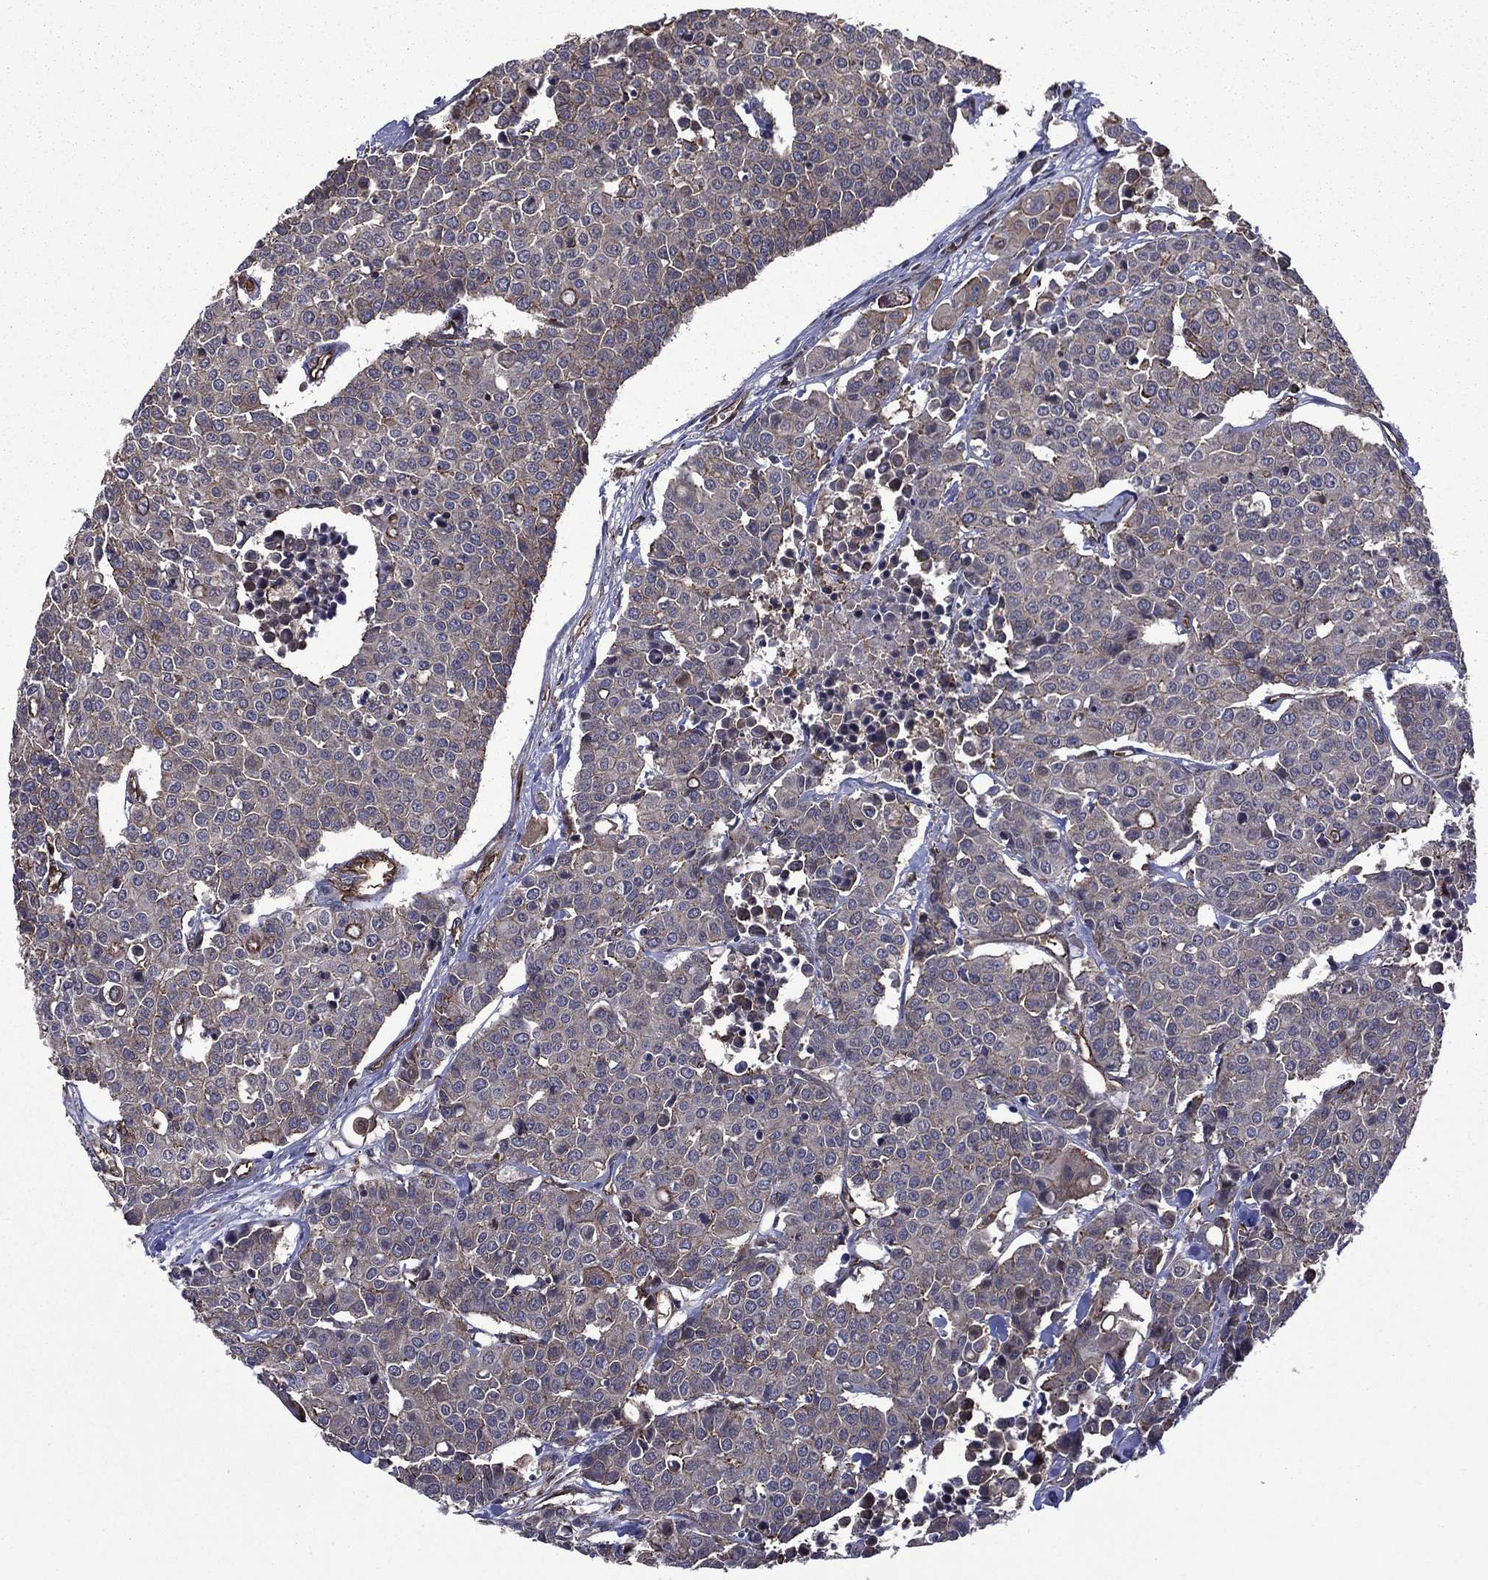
{"staining": {"intensity": "negative", "quantity": "none", "location": "none"}, "tissue": "carcinoid", "cell_type": "Tumor cells", "image_type": "cancer", "snomed": [{"axis": "morphology", "description": "Carcinoid, malignant, NOS"}, {"axis": "topography", "description": "Colon"}], "caption": "Immunohistochemistry photomicrograph of human malignant carcinoid stained for a protein (brown), which displays no expression in tumor cells.", "gene": "PLPP3", "patient": {"sex": "male", "age": 81}}